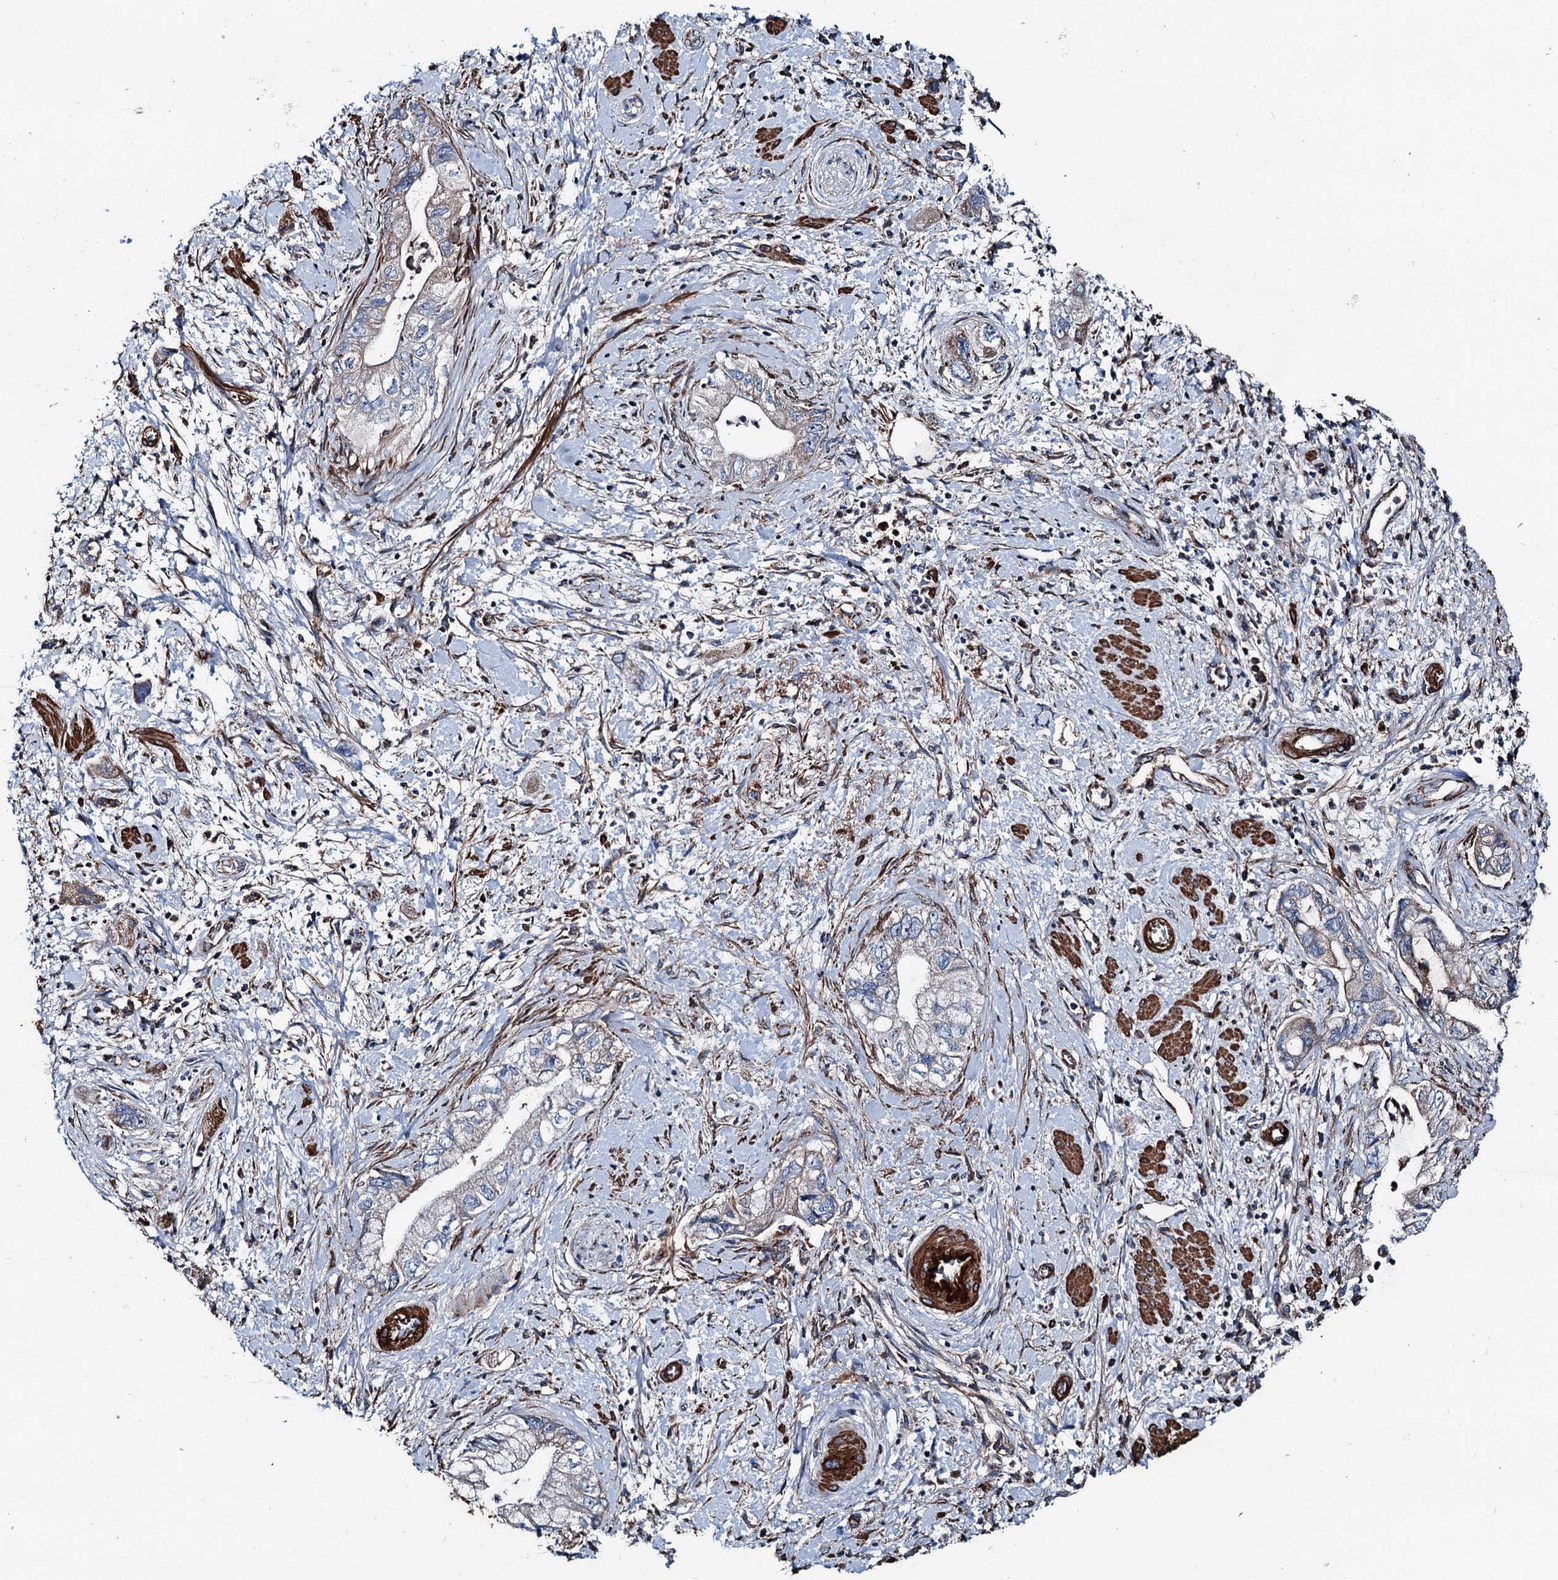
{"staining": {"intensity": "weak", "quantity": "25%-75%", "location": "cytoplasmic/membranous"}, "tissue": "pancreatic cancer", "cell_type": "Tumor cells", "image_type": "cancer", "snomed": [{"axis": "morphology", "description": "Adenocarcinoma, NOS"}, {"axis": "topography", "description": "Pancreas"}], "caption": "Adenocarcinoma (pancreatic) stained for a protein displays weak cytoplasmic/membranous positivity in tumor cells.", "gene": "DDIAS", "patient": {"sex": "female", "age": 73}}